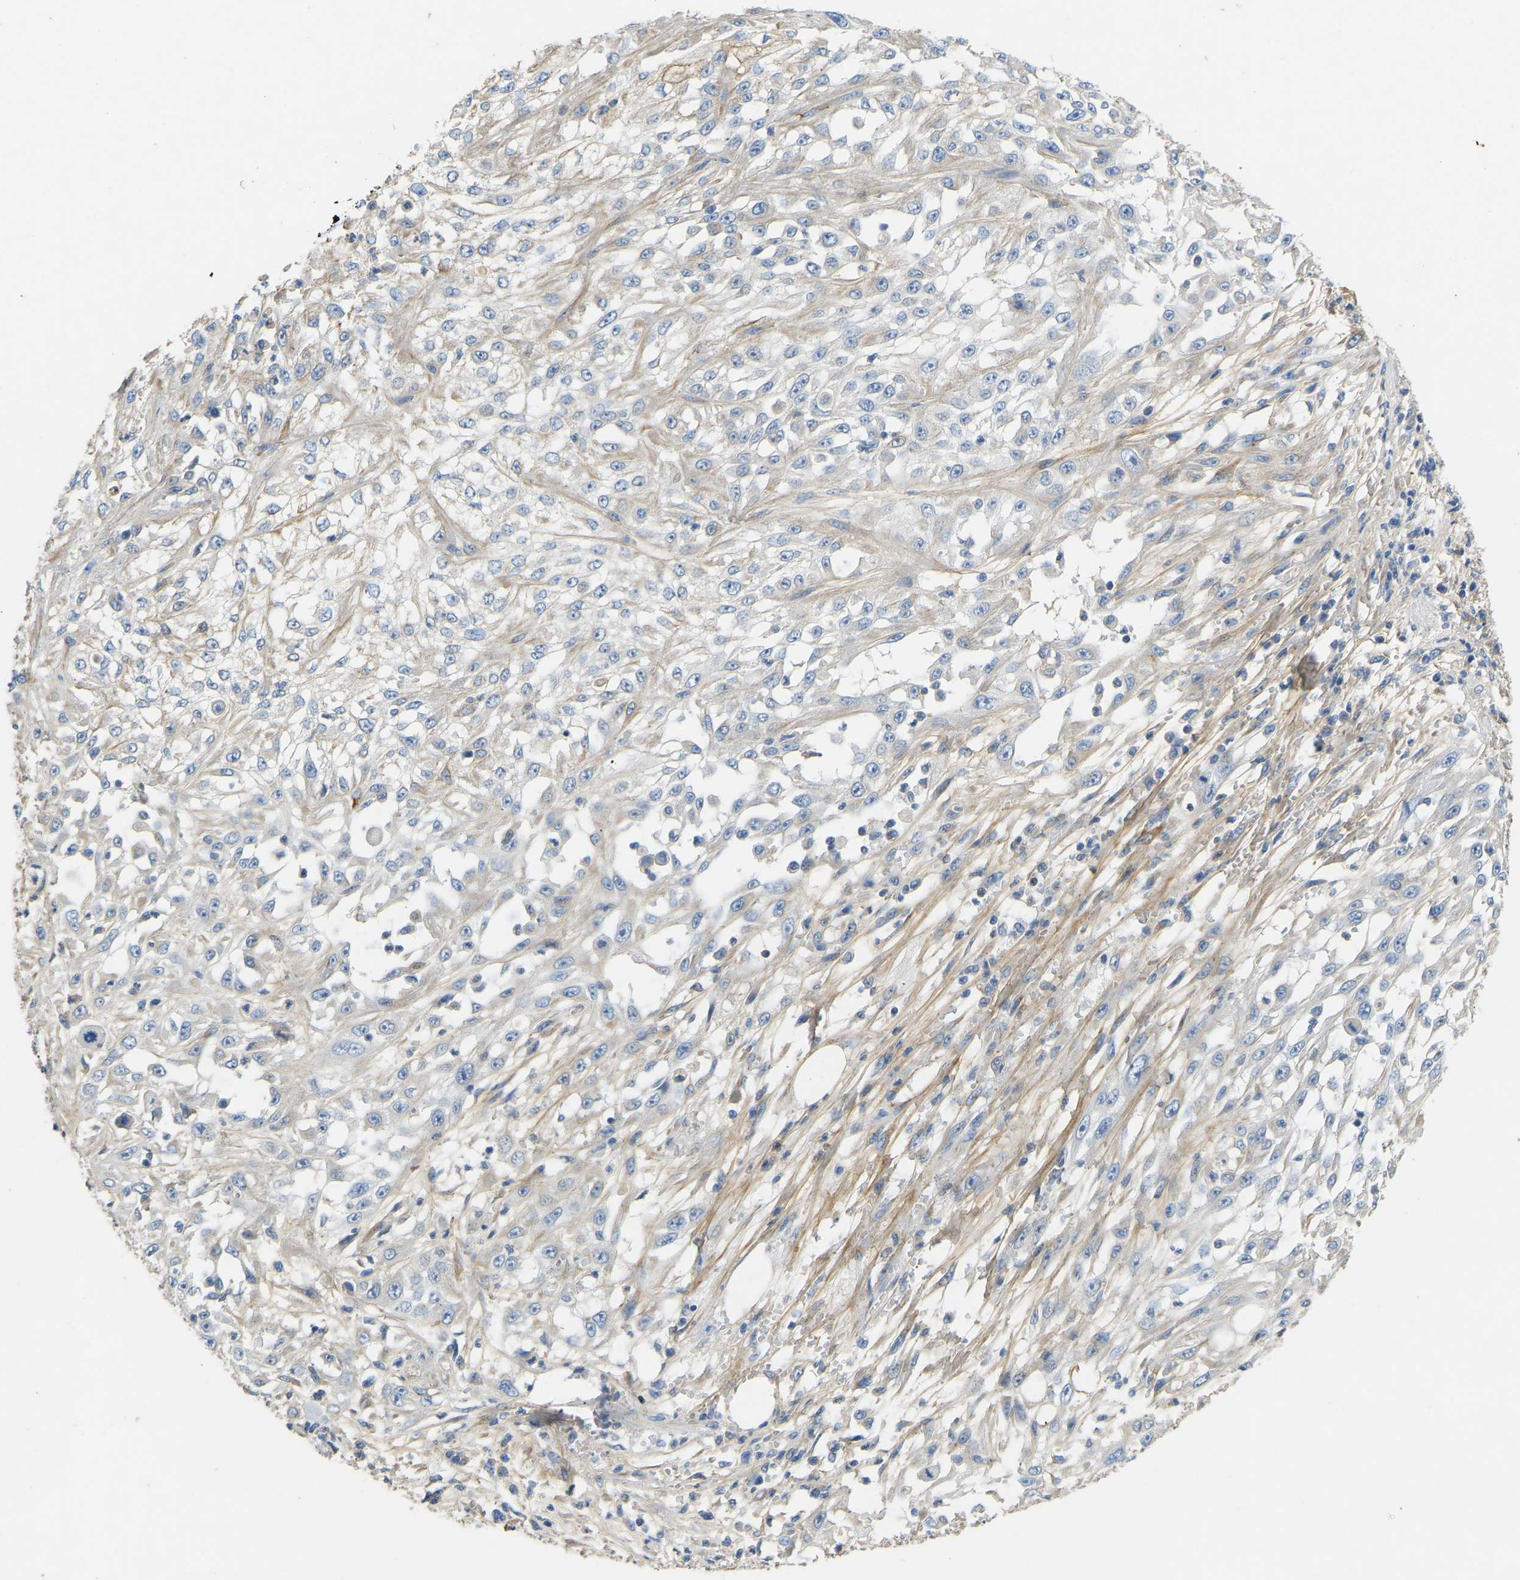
{"staining": {"intensity": "negative", "quantity": "none", "location": "none"}, "tissue": "skin cancer", "cell_type": "Tumor cells", "image_type": "cancer", "snomed": [{"axis": "morphology", "description": "Squamous cell carcinoma, NOS"}, {"axis": "morphology", "description": "Squamous cell carcinoma, metastatic, NOS"}, {"axis": "topography", "description": "Skin"}, {"axis": "topography", "description": "Lymph node"}], "caption": "An immunohistochemistry (IHC) image of skin cancer (squamous cell carcinoma) is shown. There is no staining in tumor cells of skin cancer (squamous cell carcinoma). Nuclei are stained in blue.", "gene": "TECTA", "patient": {"sex": "male", "age": 75}}